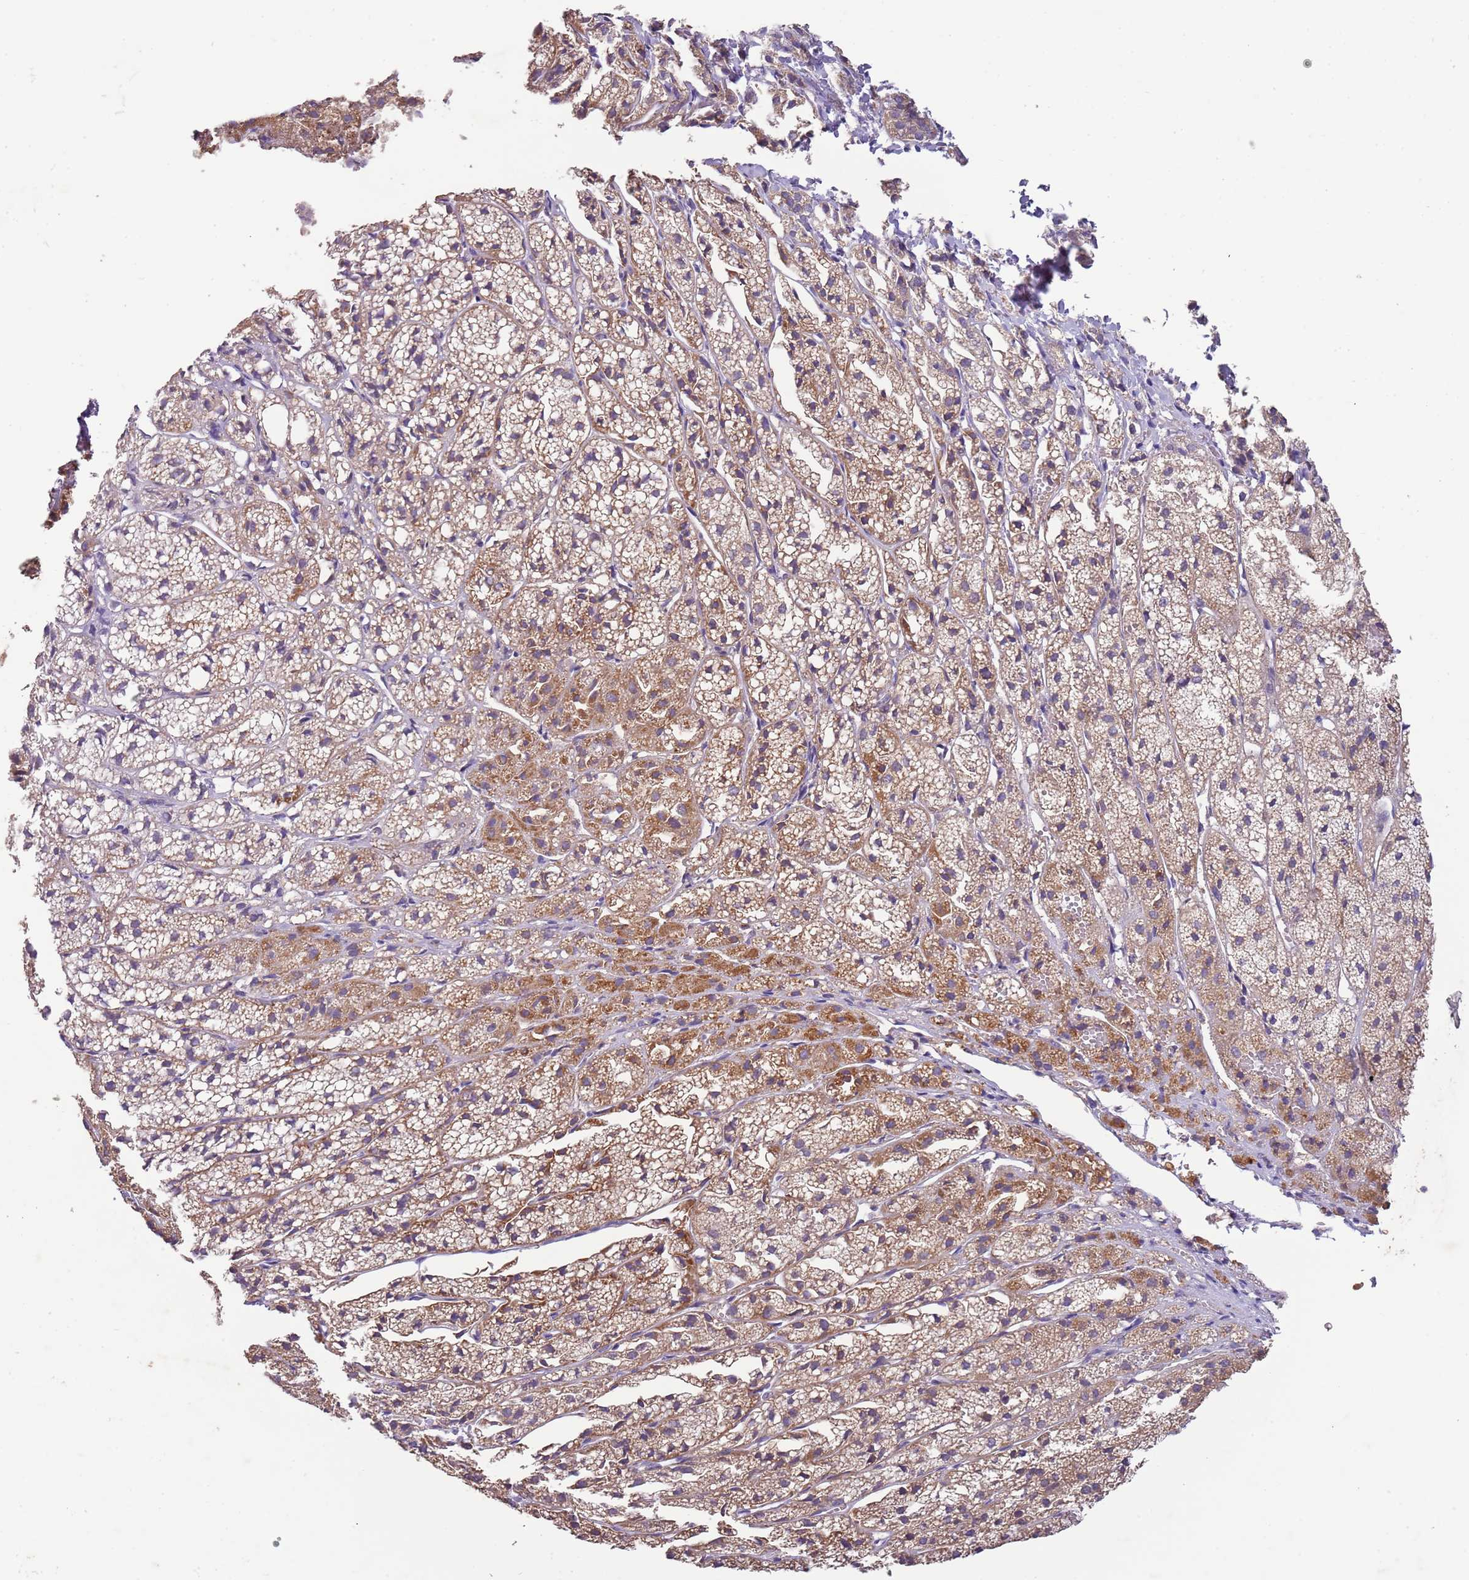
{"staining": {"intensity": "moderate", "quantity": ">75%", "location": "cytoplasmic/membranous"}, "tissue": "adrenal gland", "cell_type": "Glandular cells", "image_type": "normal", "snomed": [{"axis": "morphology", "description": "Normal tissue, NOS"}, {"axis": "topography", "description": "Adrenal gland"}], "caption": "DAB immunohistochemical staining of unremarkable human adrenal gland displays moderate cytoplasmic/membranous protein expression in approximately >75% of glandular cells.", "gene": "FECH", "patient": {"sex": "female", "age": 44}}